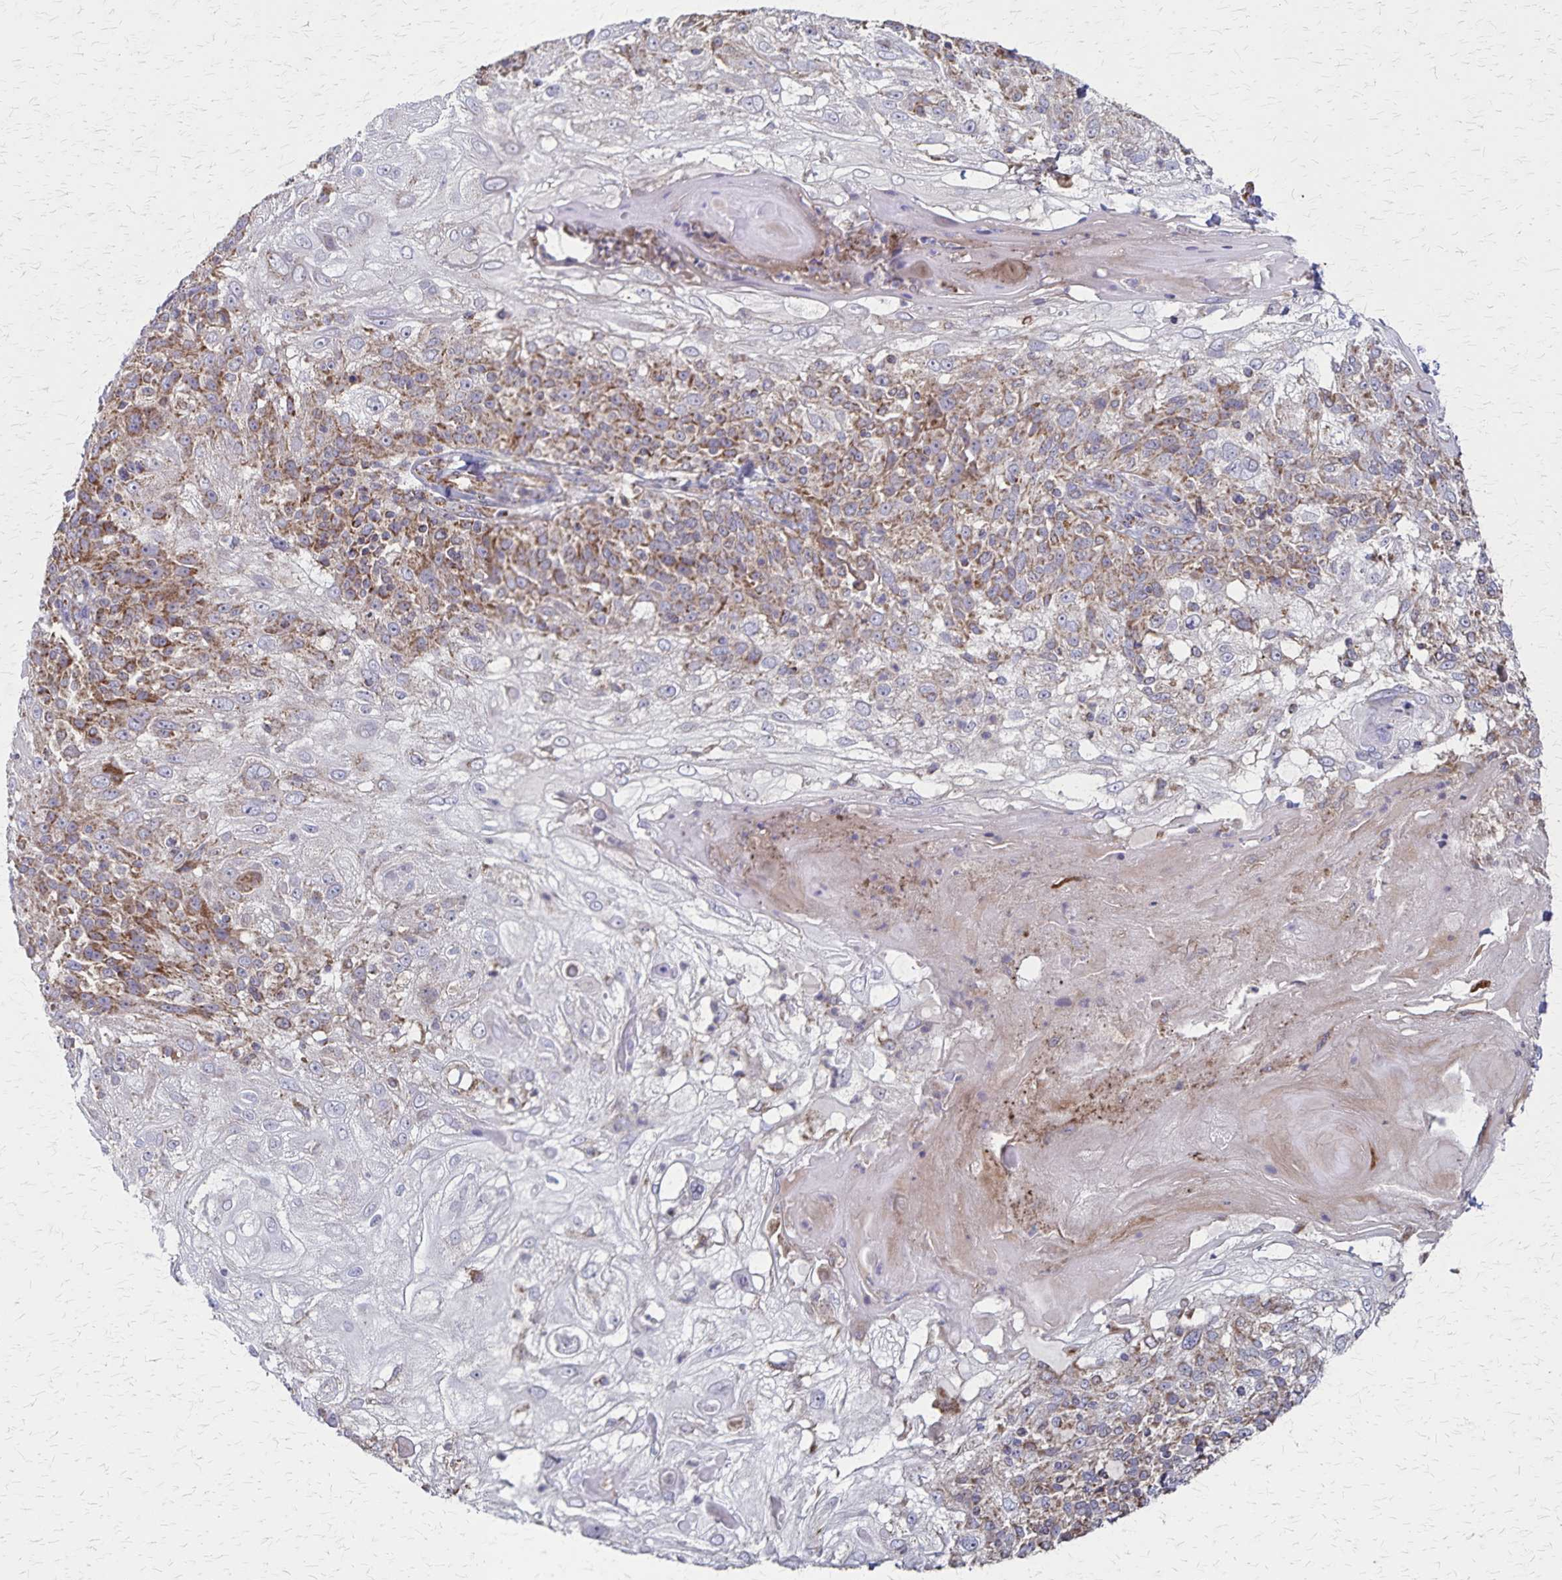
{"staining": {"intensity": "moderate", "quantity": "25%-75%", "location": "cytoplasmic/membranous"}, "tissue": "skin cancer", "cell_type": "Tumor cells", "image_type": "cancer", "snomed": [{"axis": "morphology", "description": "Normal tissue, NOS"}, {"axis": "morphology", "description": "Squamous cell carcinoma, NOS"}, {"axis": "topography", "description": "Skin"}], "caption": "Immunohistochemistry micrograph of neoplastic tissue: skin cancer stained using immunohistochemistry (IHC) exhibits medium levels of moderate protein expression localized specifically in the cytoplasmic/membranous of tumor cells, appearing as a cytoplasmic/membranous brown color.", "gene": "NFS1", "patient": {"sex": "female", "age": 83}}